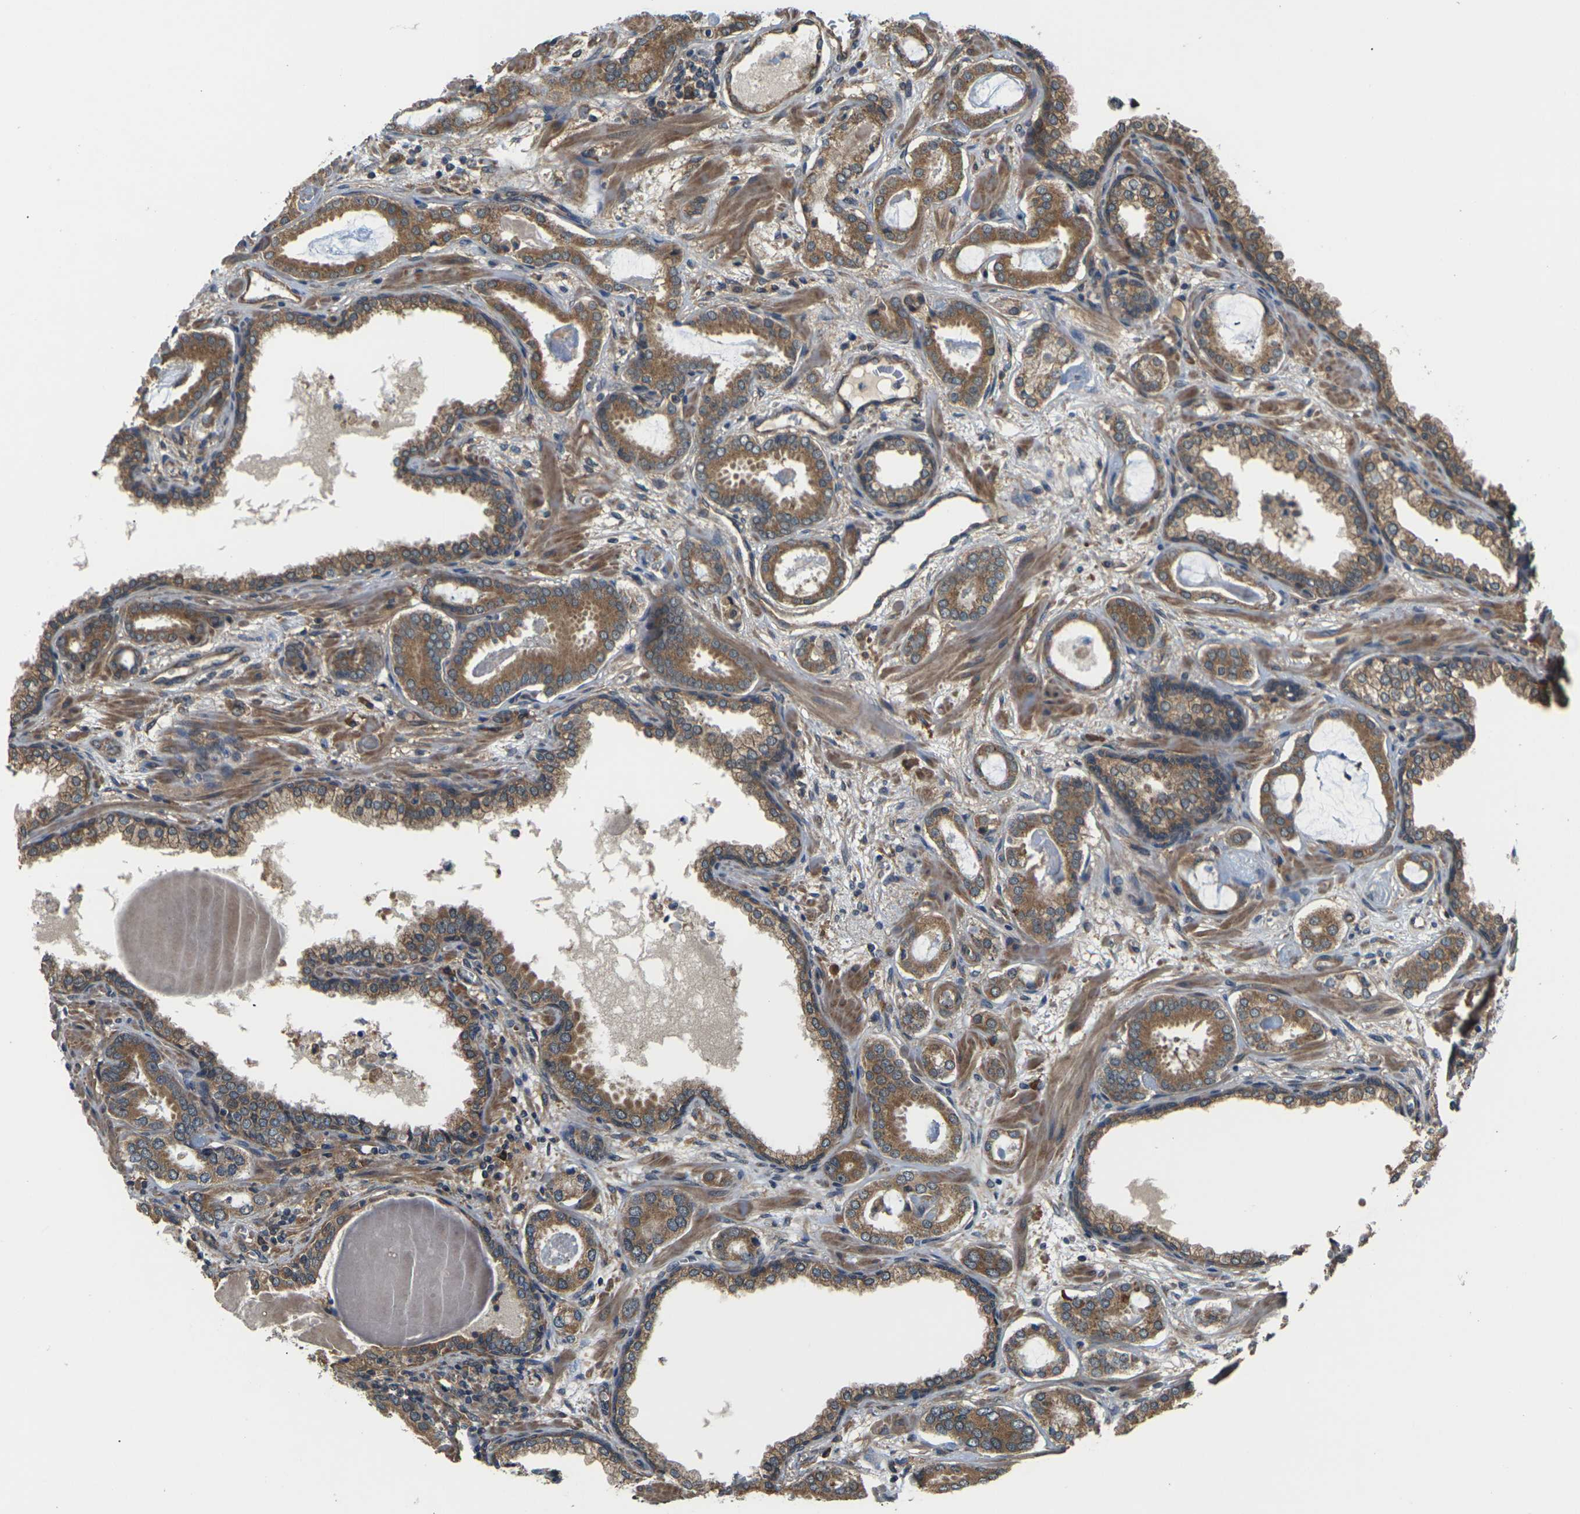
{"staining": {"intensity": "moderate", "quantity": ">75%", "location": "cytoplasmic/membranous"}, "tissue": "prostate cancer", "cell_type": "Tumor cells", "image_type": "cancer", "snomed": [{"axis": "morphology", "description": "Adenocarcinoma, Low grade"}, {"axis": "topography", "description": "Prostate"}], "caption": "Brown immunohistochemical staining in human prostate cancer (adenocarcinoma (low-grade)) reveals moderate cytoplasmic/membranous positivity in approximately >75% of tumor cells. The protein is stained brown, and the nuclei are stained in blue (DAB IHC with brightfield microscopy, high magnification).", "gene": "NRAS", "patient": {"sex": "male", "age": 53}}